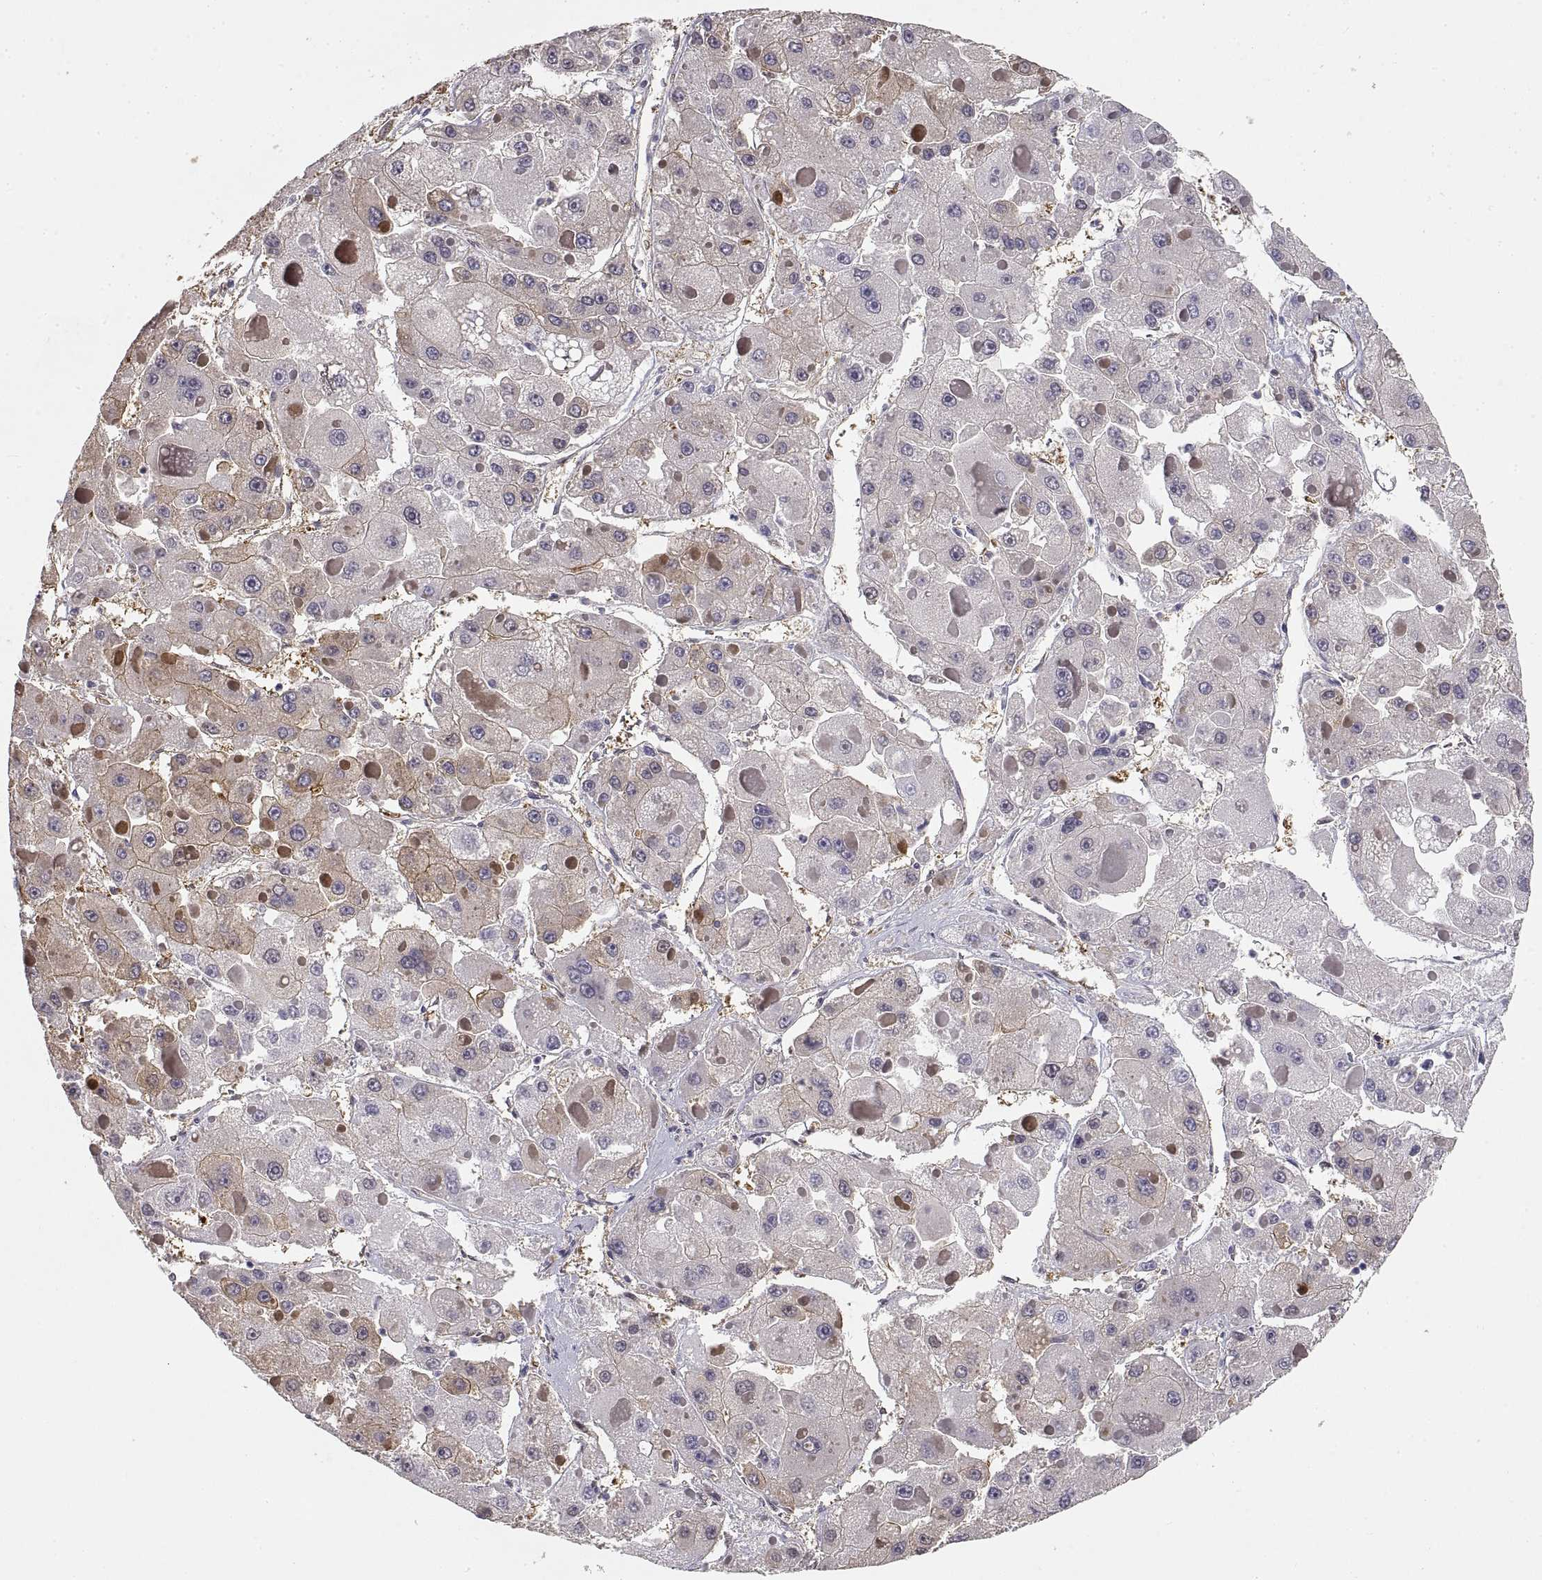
{"staining": {"intensity": "moderate", "quantity": "<25%", "location": "cytoplasmic/membranous"}, "tissue": "liver cancer", "cell_type": "Tumor cells", "image_type": "cancer", "snomed": [{"axis": "morphology", "description": "Carcinoma, Hepatocellular, NOS"}, {"axis": "topography", "description": "Liver"}], "caption": "Protein staining by immunohistochemistry (IHC) demonstrates moderate cytoplasmic/membranous positivity in about <25% of tumor cells in liver cancer.", "gene": "HSP90AB1", "patient": {"sex": "female", "age": 73}}